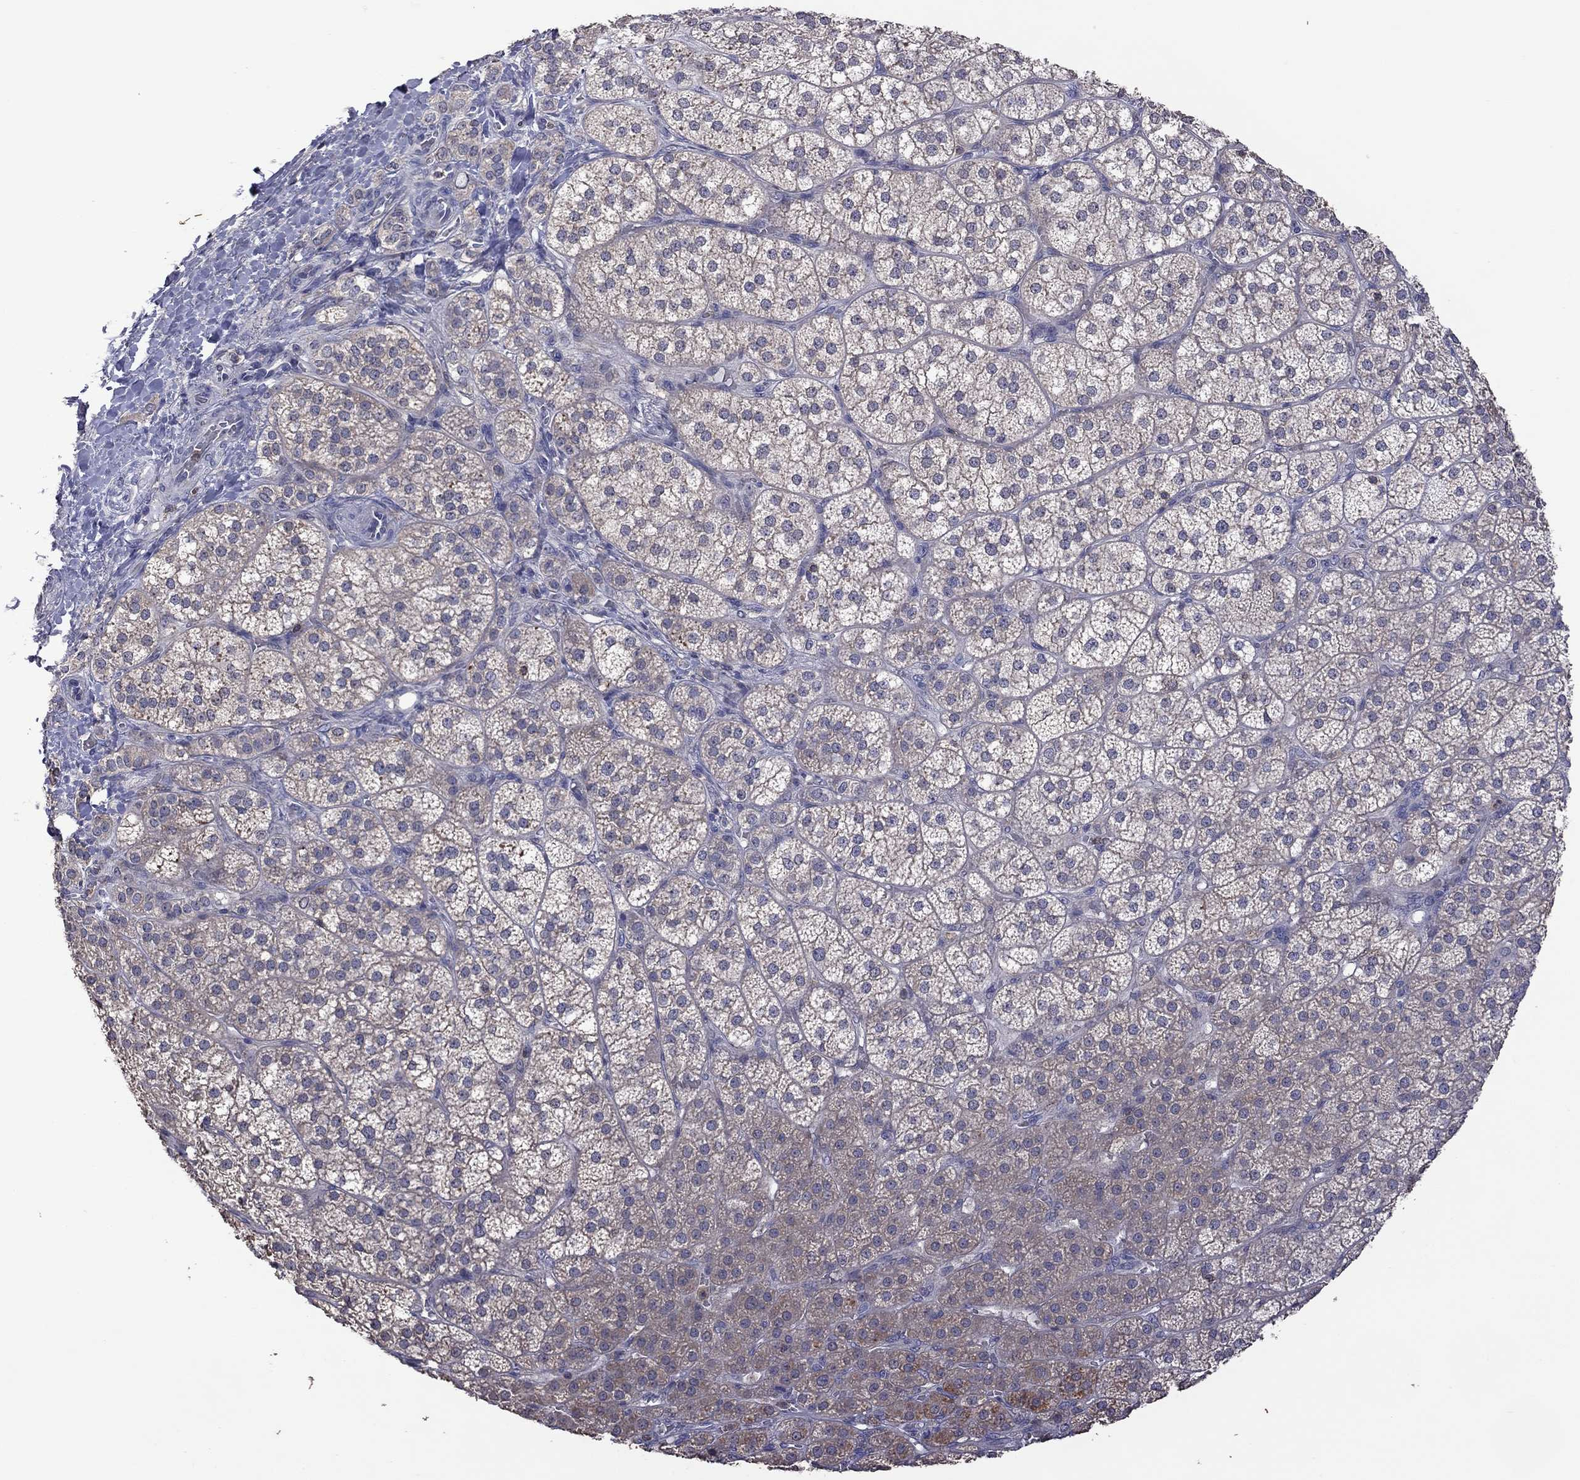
{"staining": {"intensity": "strong", "quantity": "<25%", "location": "cytoplasmic/membranous"}, "tissue": "adrenal gland", "cell_type": "Glandular cells", "image_type": "normal", "snomed": [{"axis": "morphology", "description": "Normal tissue, NOS"}, {"axis": "topography", "description": "Adrenal gland"}], "caption": "Strong cytoplasmic/membranous protein expression is appreciated in about <25% of glandular cells in adrenal gland.", "gene": "ENSG00000288520", "patient": {"sex": "female", "age": 60}}